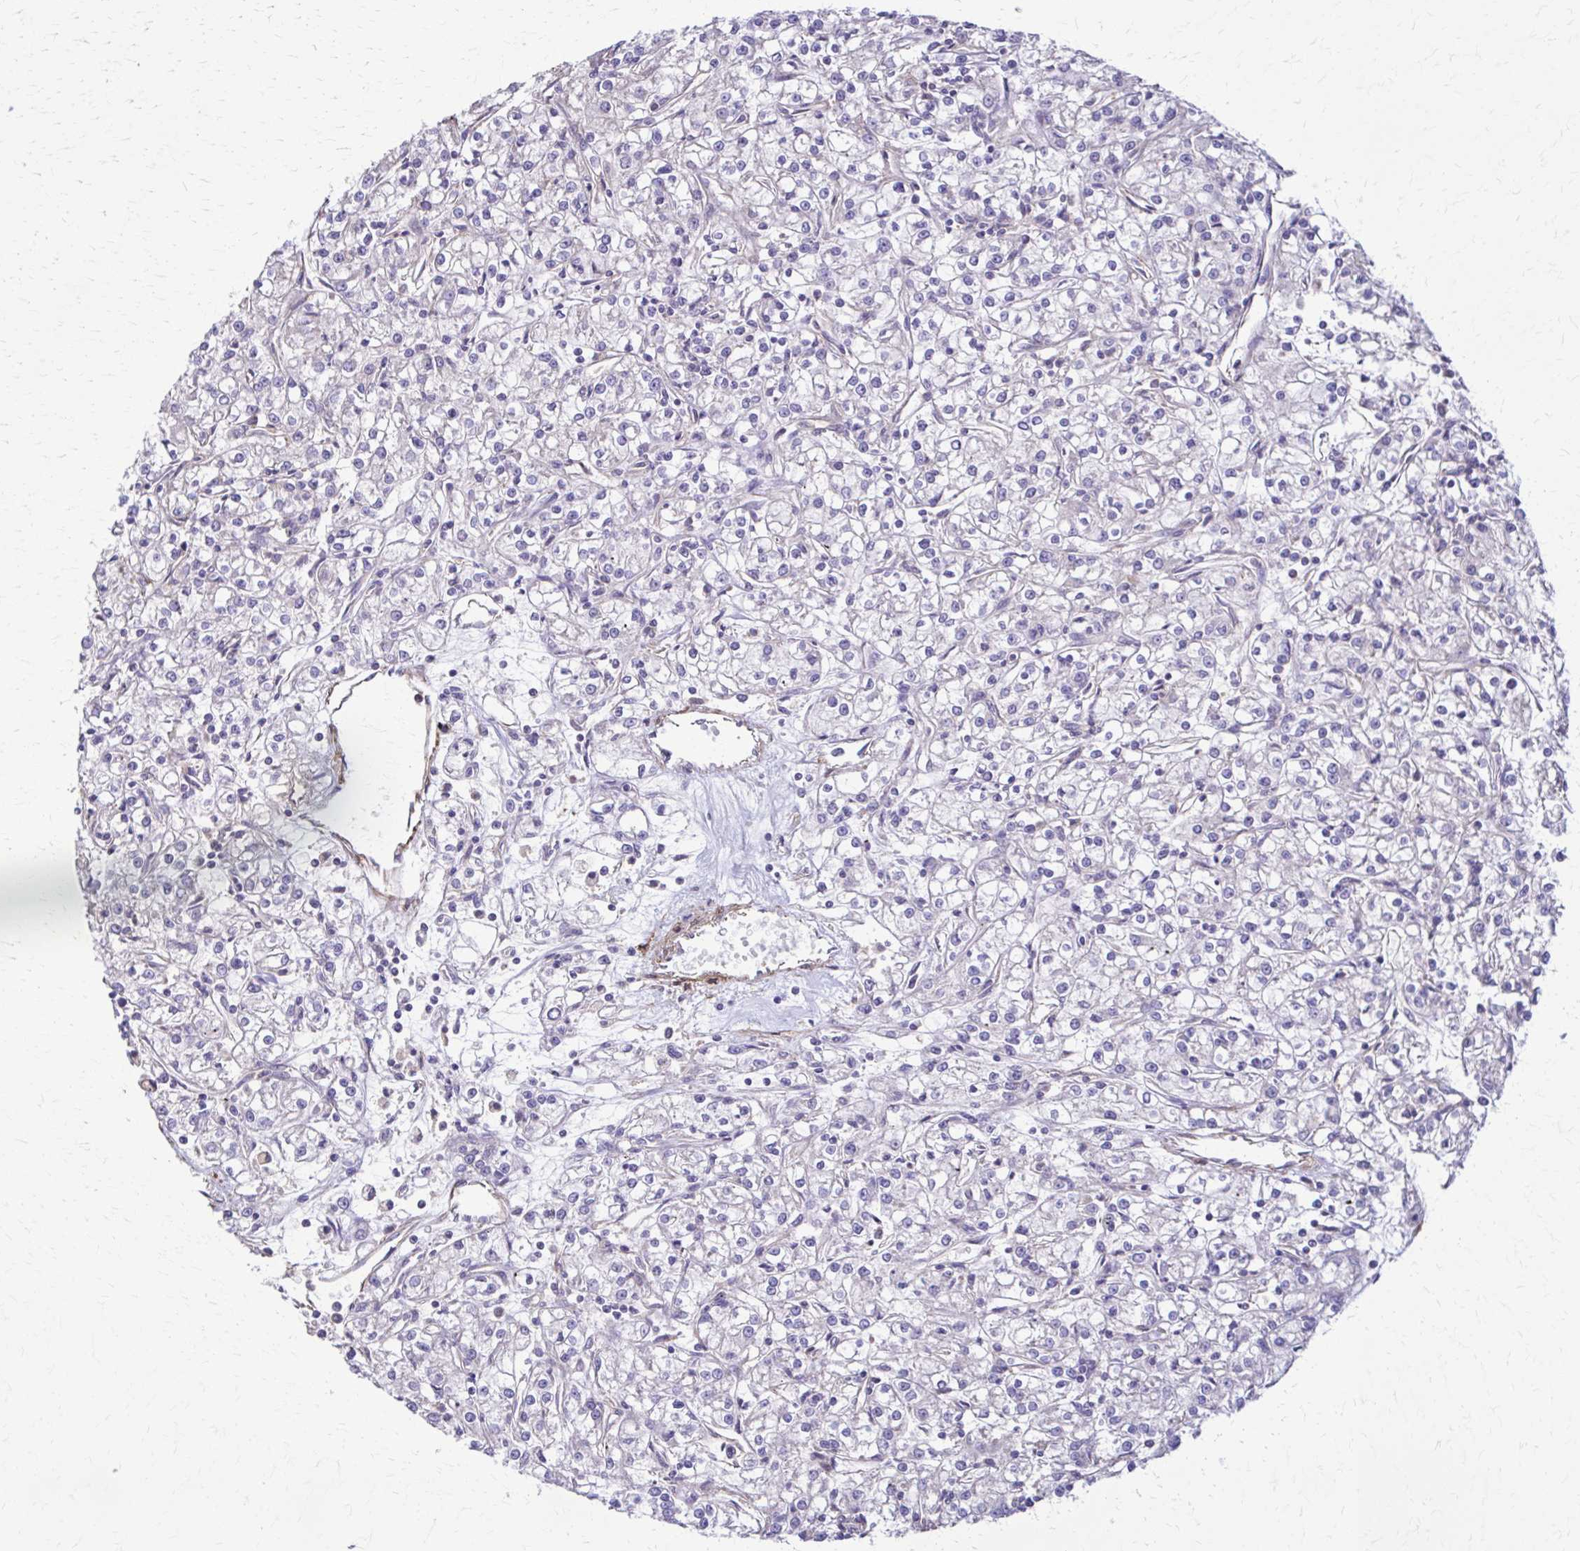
{"staining": {"intensity": "negative", "quantity": "none", "location": "none"}, "tissue": "renal cancer", "cell_type": "Tumor cells", "image_type": "cancer", "snomed": [{"axis": "morphology", "description": "Adenocarcinoma, NOS"}, {"axis": "topography", "description": "Kidney"}], "caption": "There is no significant expression in tumor cells of renal adenocarcinoma. Nuclei are stained in blue.", "gene": "DSP", "patient": {"sex": "female", "age": 59}}